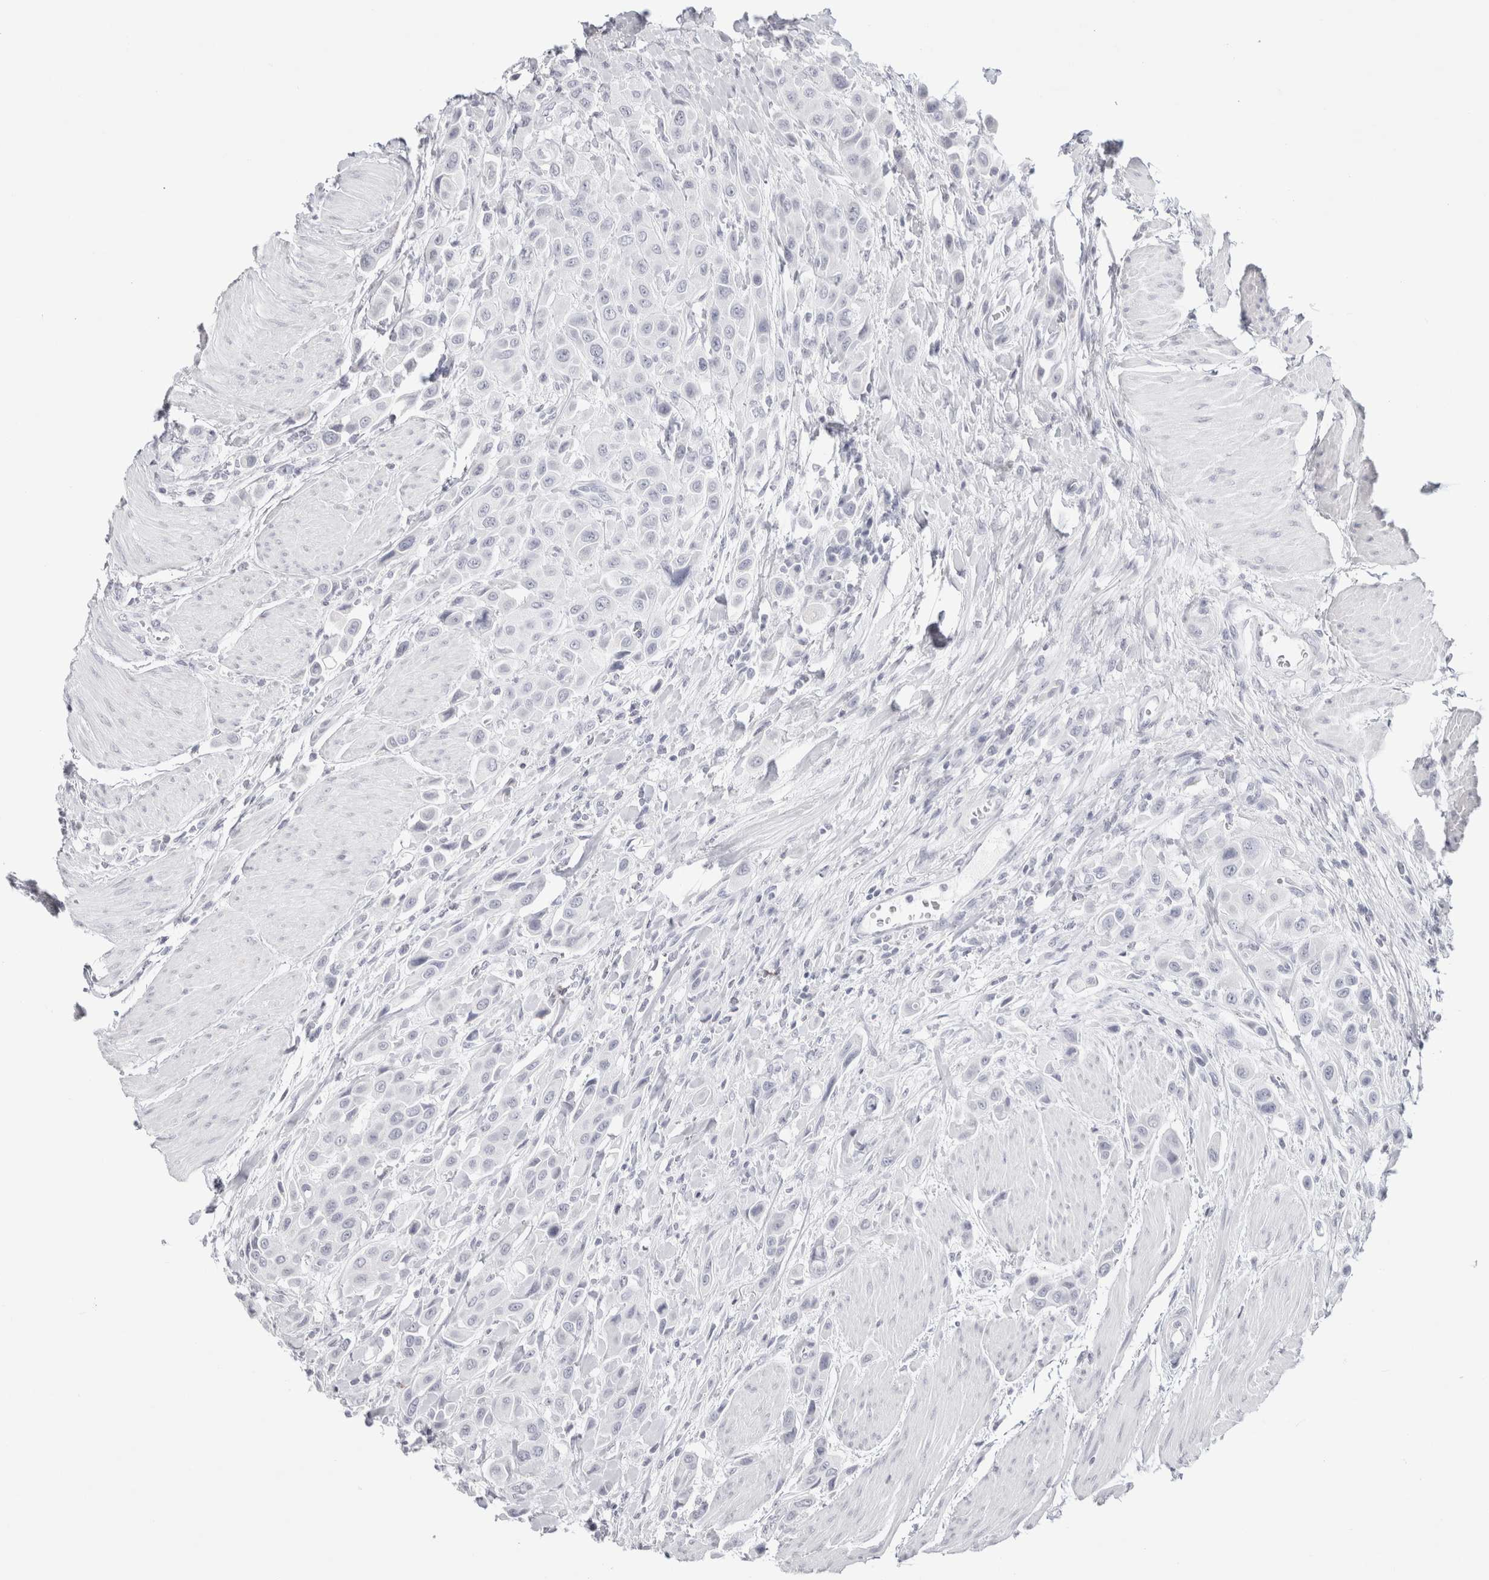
{"staining": {"intensity": "negative", "quantity": "none", "location": "none"}, "tissue": "urothelial cancer", "cell_type": "Tumor cells", "image_type": "cancer", "snomed": [{"axis": "morphology", "description": "Urothelial carcinoma, High grade"}, {"axis": "topography", "description": "Urinary bladder"}], "caption": "Tumor cells are negative for protein expression in human urothelial cancer.", "gene": "GARIN1A", "patient": {"sex": "male", "age": 50}}